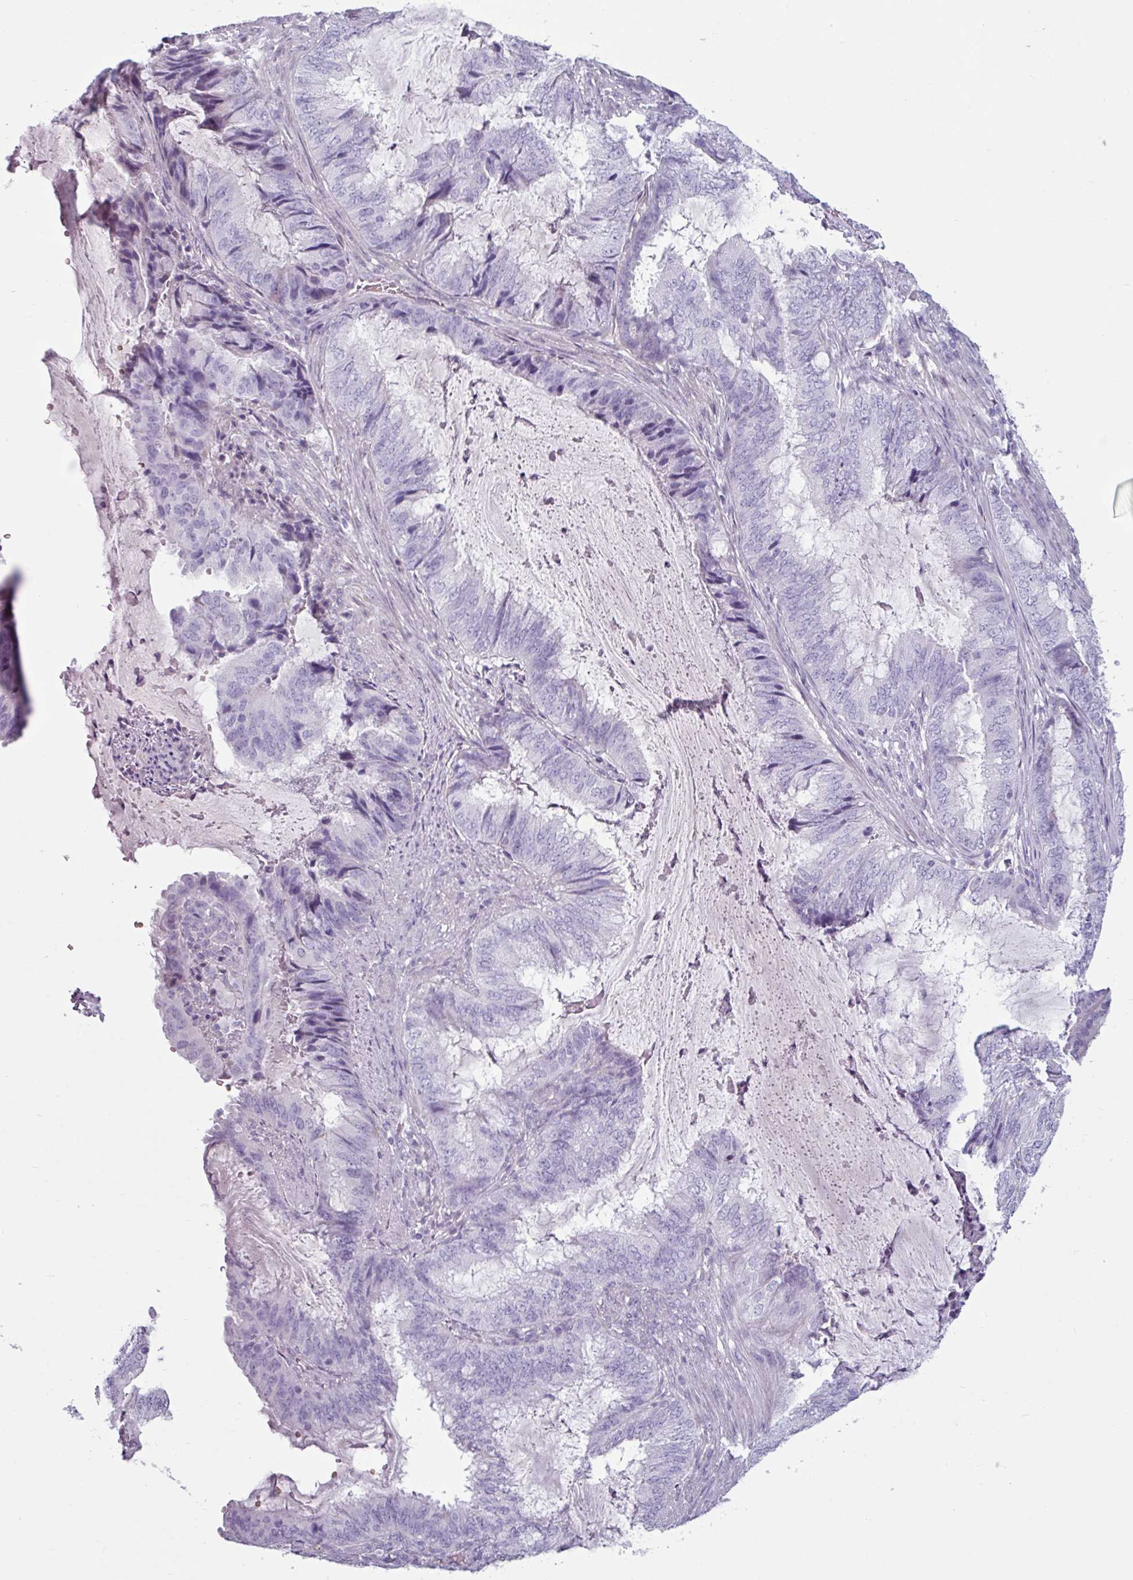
{"staining": {"intensity": "negative", "quantity": "none", "location": "none"}, "tissue": "endometrial cancer", "cell_type": "Tumor cells", "image_type": "cancer", "snomed": [{"axis": "morphology", "description": "Adenocarcinoma, NOS"}, {"axis": "topography", "description": "Endometrium"}], "caption": "DAB (3,3'-diaminobenzidine) immunohistochemical staining of human endometrial cancer (adenocarcinoma) displays no significant positivity in tumor cells.", "gene": "CLCA1", "patient": {"sex": "female", "age": 51}}